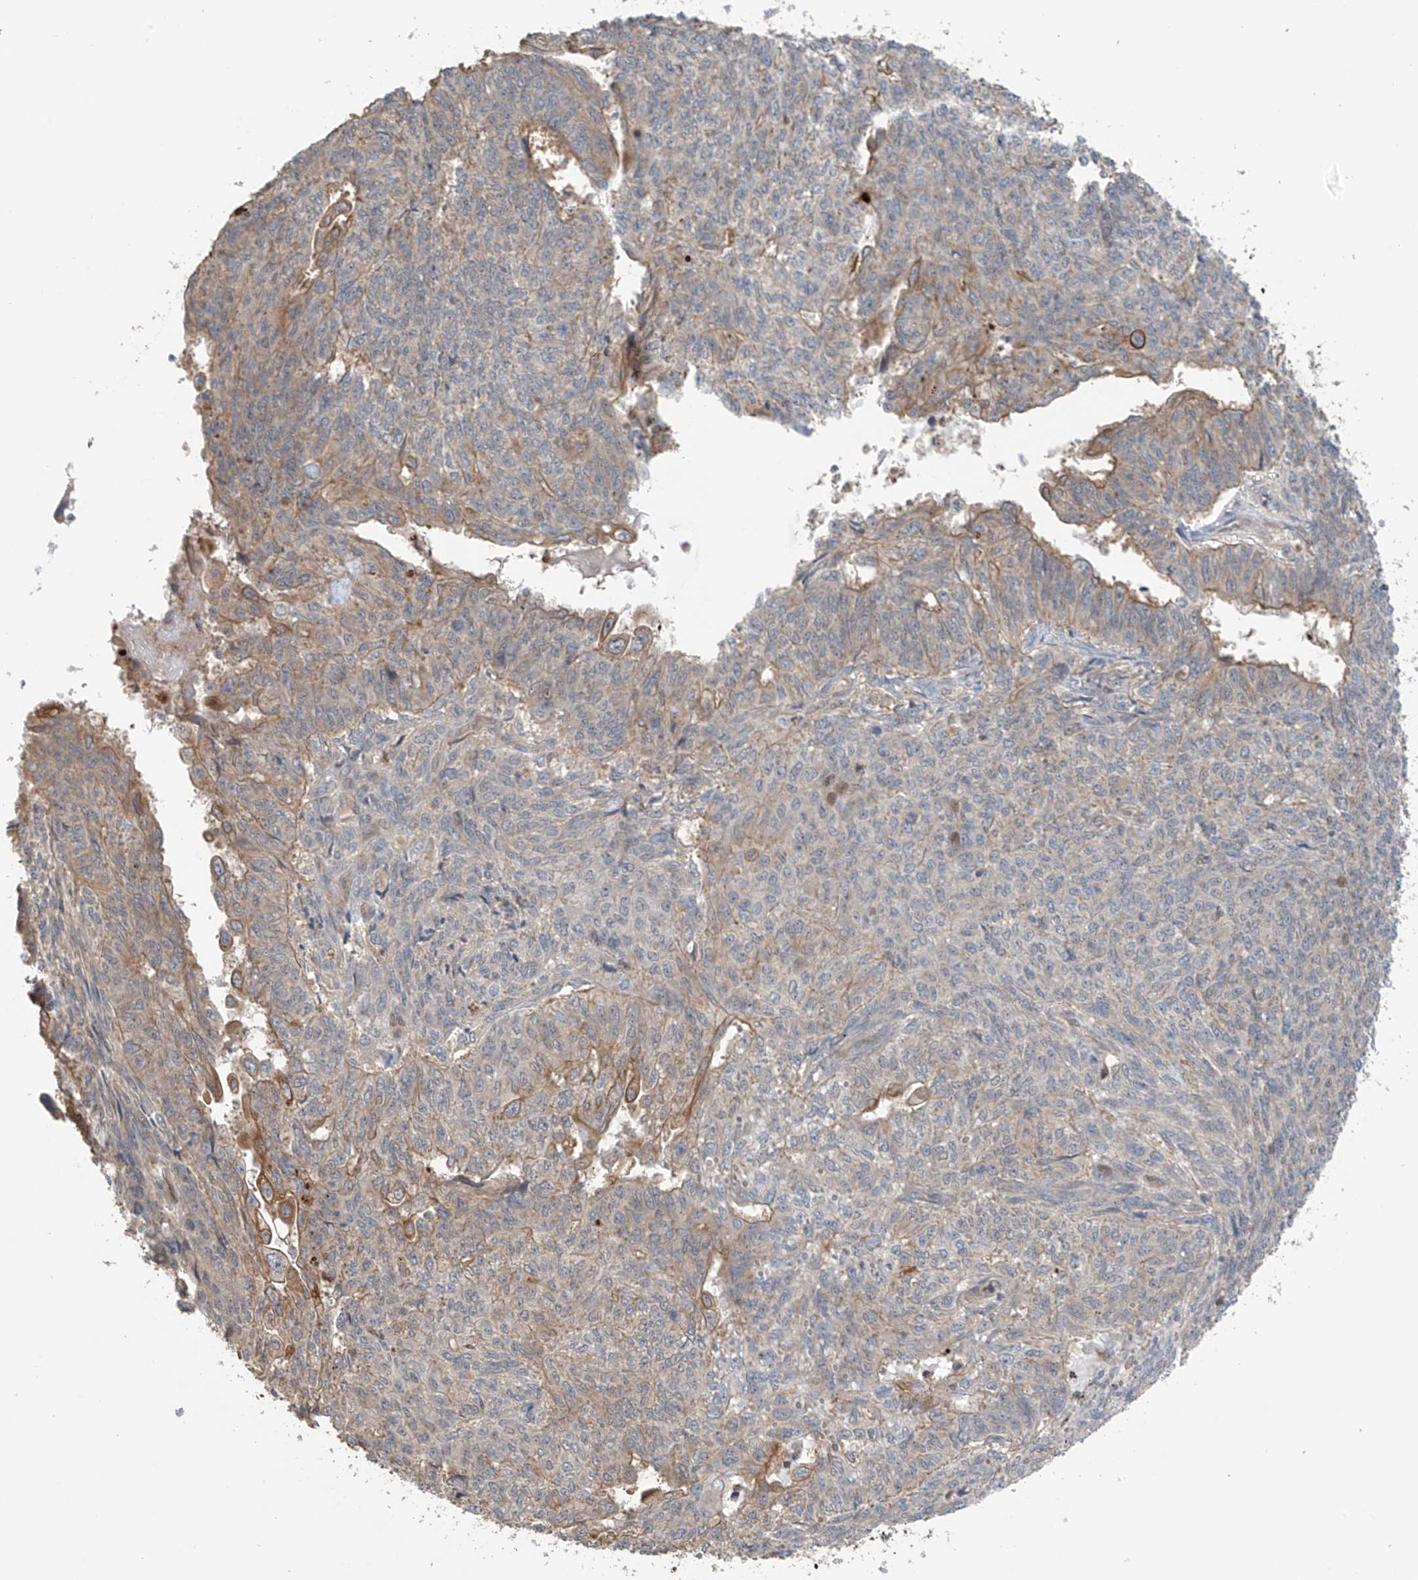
{"staining": {"intensity": "moderate", "quantity": "<25%", "location": "cytoplasmic/membranous"}, "tissue": "endometrial cancer", "cell_type": "Tumor cells", "image_type": "cancer", "snomed": [{"axis": "morphology", "description": "Adenocarcinoma, NOS"}, {"axis": "topography", "description": "Endometrium"}], "caption": "This micrograph exhibits adenocarcinoma (endometrial) stained with IHC to label a protein in brown. The cytoplasmic/membranous of tumor cells show moderate positivity for the protein. Nuclei are counter-stained blue.", "gene": "RPAIN", "patient": {"sex": "female", "age": 32}}